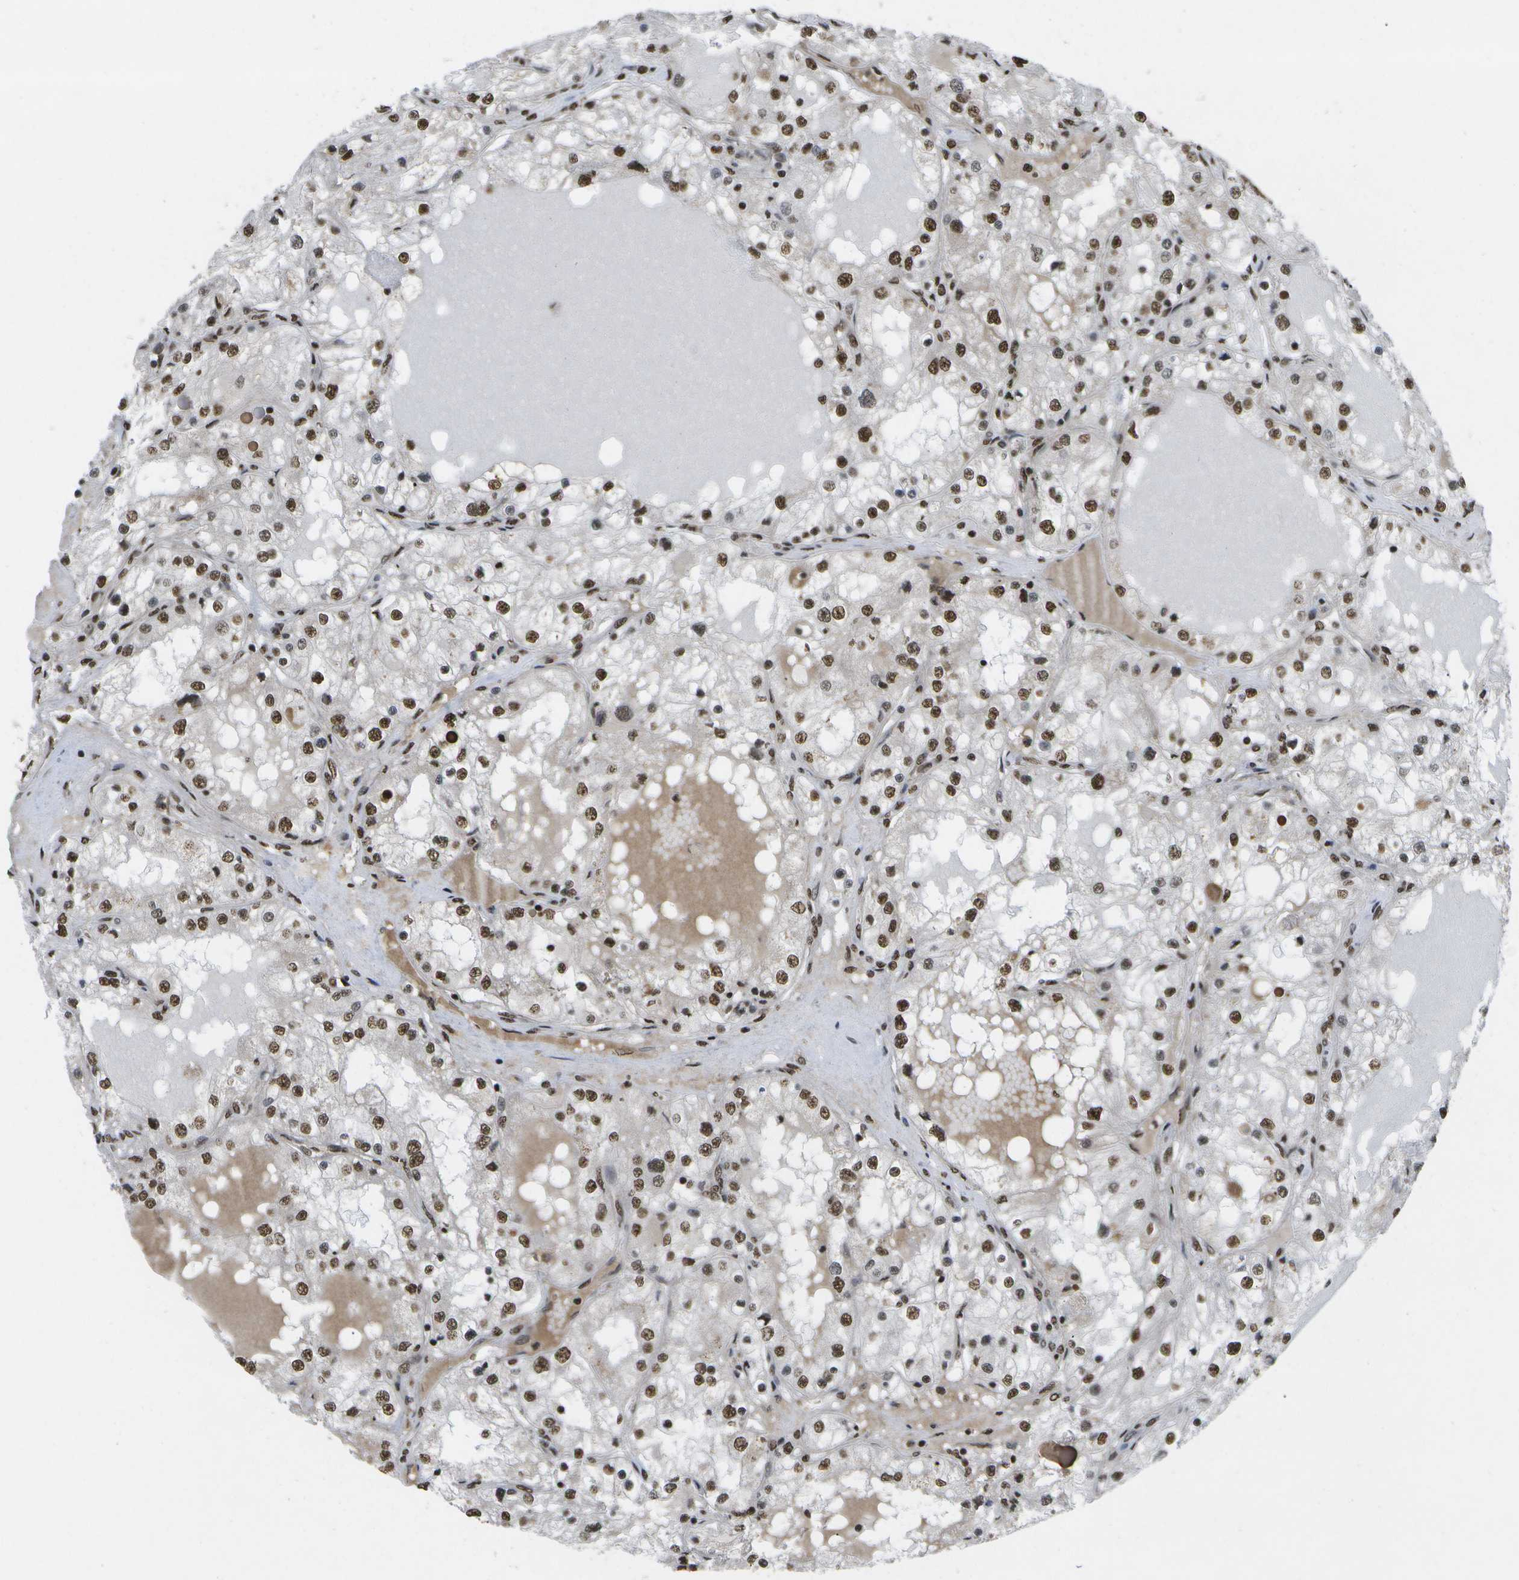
{"staining": {"intensity": "strong", "quantity": ">75%", "location": "nuclear"}, "tissue": "renal cancer", "cell_type": "Tumor cells", "image_type": "cancer", "snomed": [{"axis": "morphology", "description": "Adenocarcinoma, NOS"}, {"axis": "topography", "description": "Kidney"}], "caption": "A brown stain highlights strong nuclear staining of a protein in adenocarcinoma (renal) tumor cells.", "gene": "SPEN", "patient": {"sex": "male", "age": 68}}